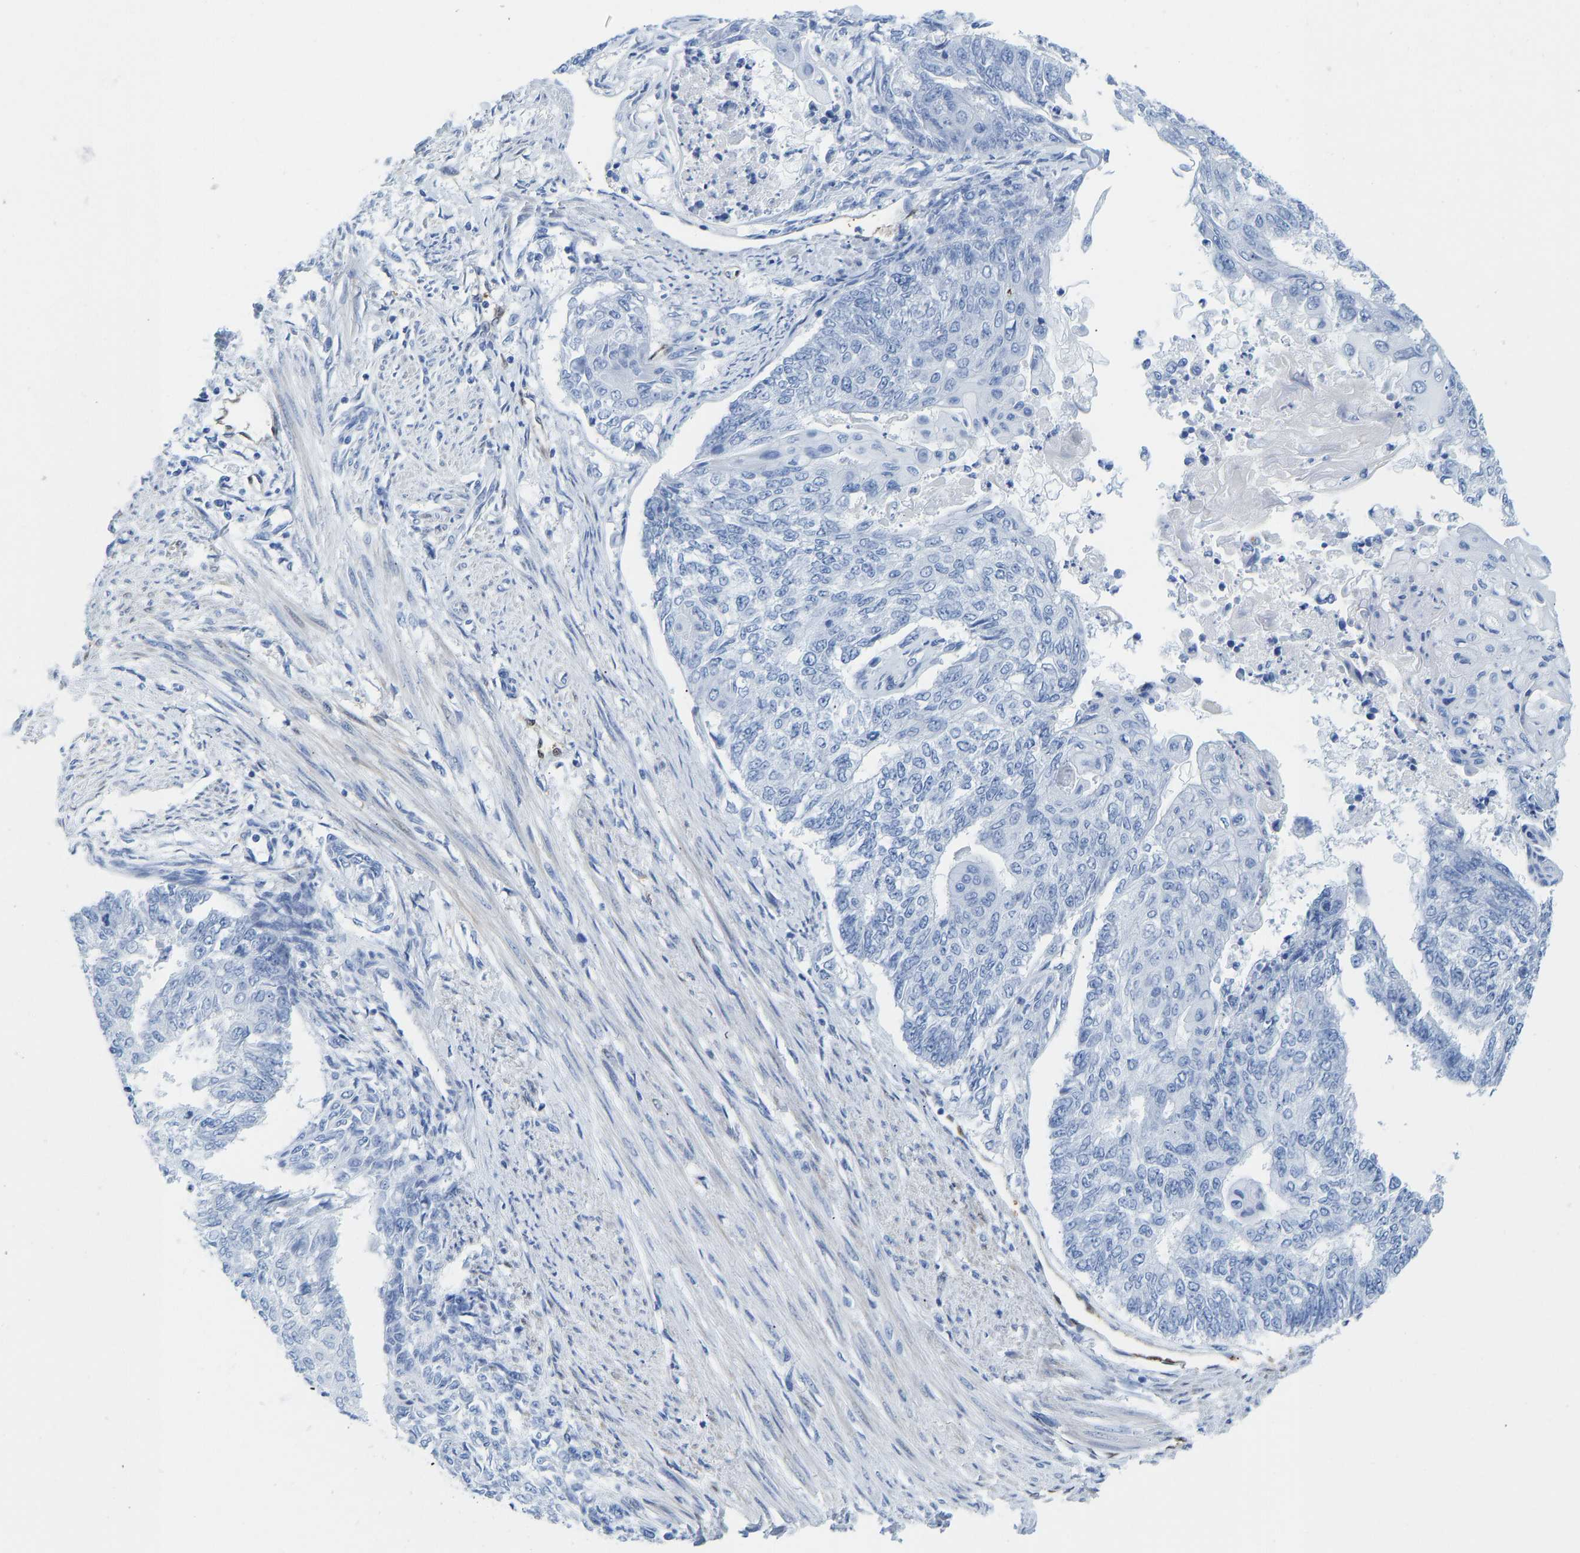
{"staining": {"intensity": "negative", "quantity": "none", "location": "none"}, "tissue": "endometrial cancer", "cell_type": "Tumor cells", "image_type": "cancer", "snomed": [{"axis": "morphology", "description": "Adenocarcinoma, NOS"}, {"axis": "topography", "description": "Endometrium"}], "caption": "Adenocarcinoma (endometrial) was stained to show a protein in brown. There is no significant expression in tumor cells. The staining is performed using DAB (3,3'-diaminobenzidine) brown chromogen with nuclei counter-stained in using hematoxylin.", "gene": "NKAIN3", "patient": {"sex": "female", "age": 32}}